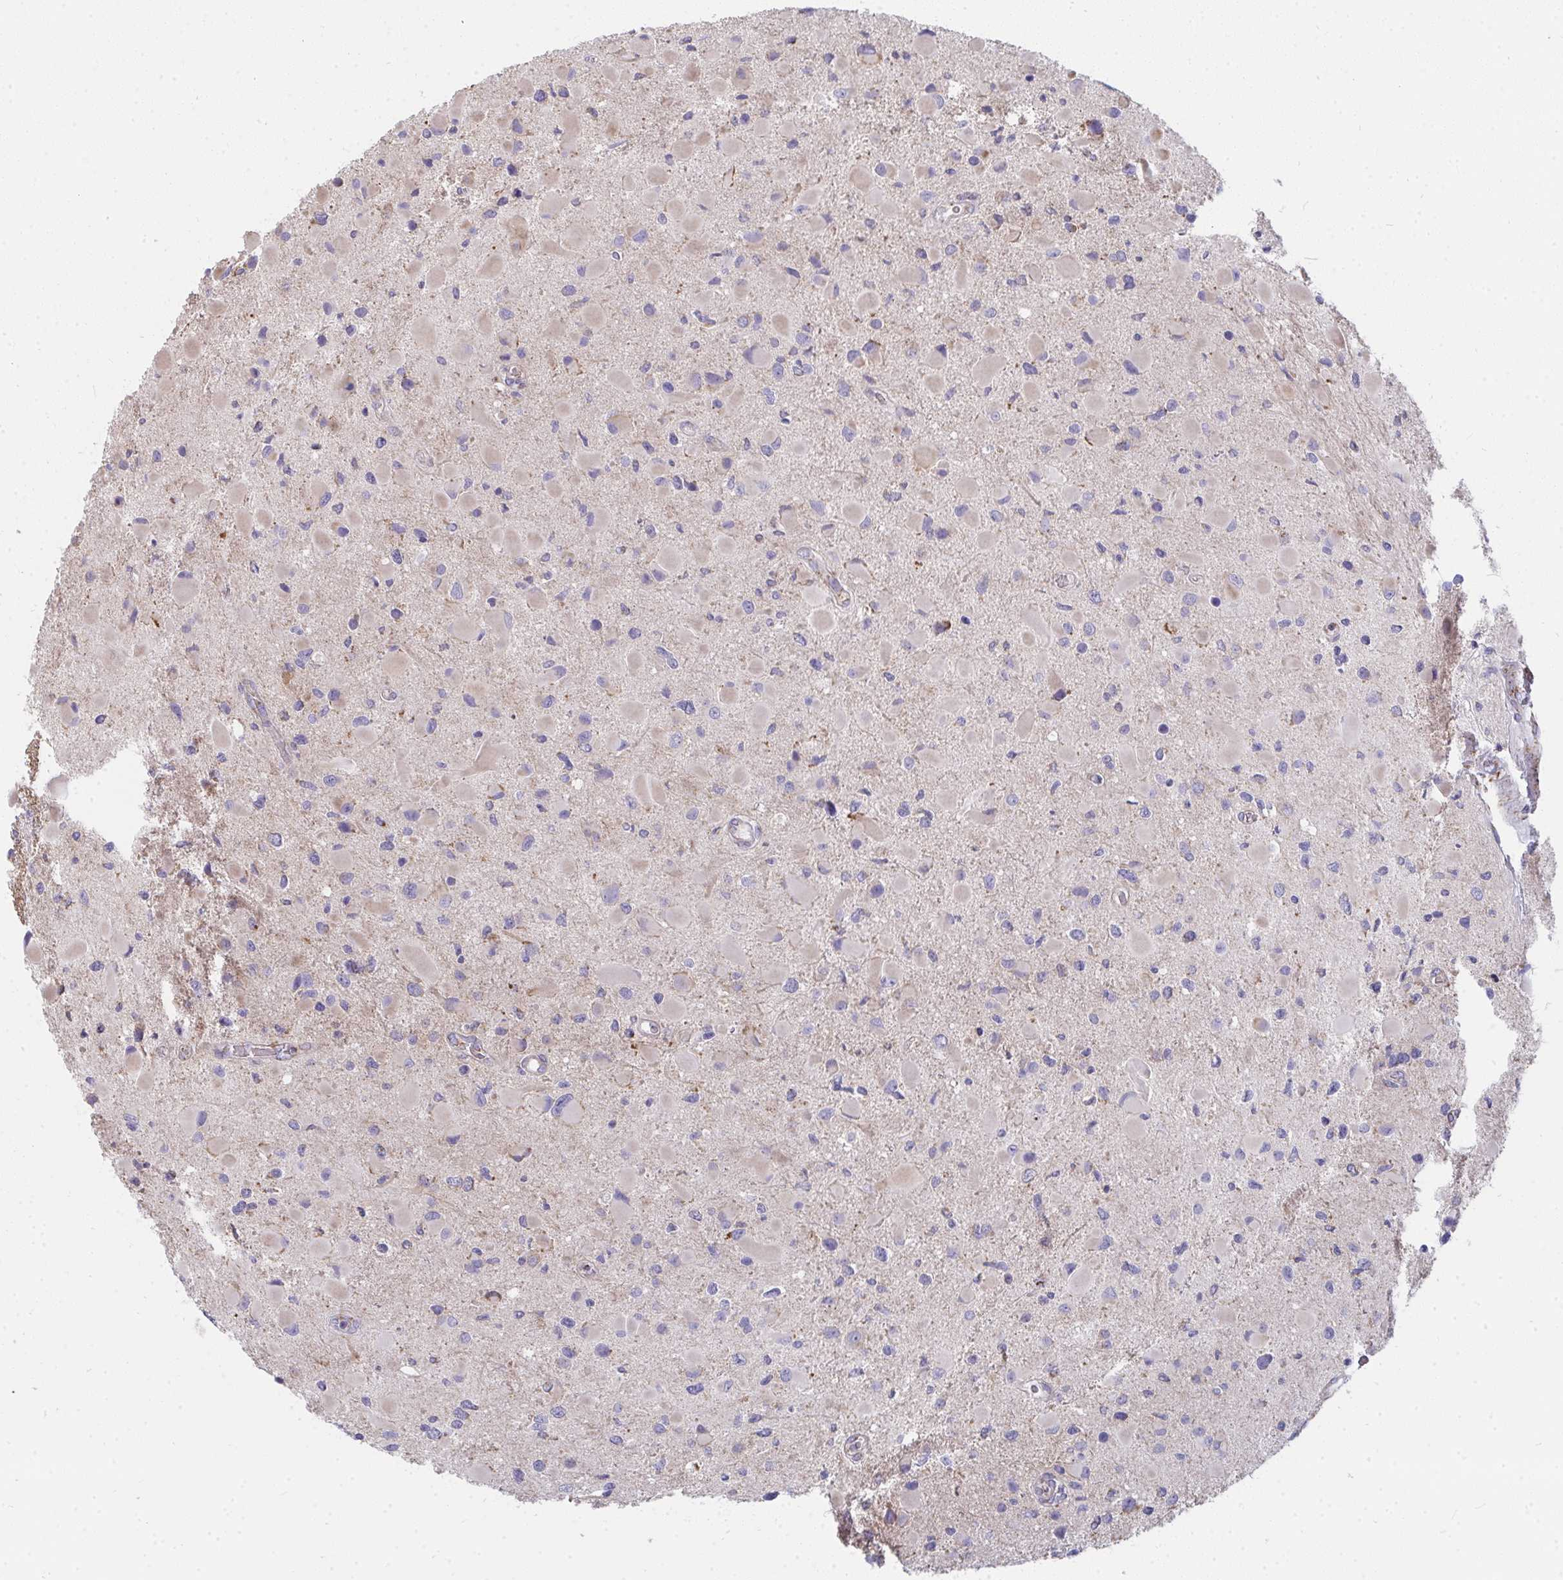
{"staining": {"intensity": "weak", "quantity": "<25%", "location": "cytoplasmic/membranous"}, "tissue": "glioma", "cell_type": "Tumor cells", "image_type": "cancer", "snomed": [{"axis": "morphology", "description": "Glioma, malignant, Low grade"}, {"axis": "topography", "description": "Brain"}], "caption": "There is no significant staining in tumor cells of malignant glioma (low-grade).", "gene": "FAHD1", "patient": {"sex": "female", "age": 32}}